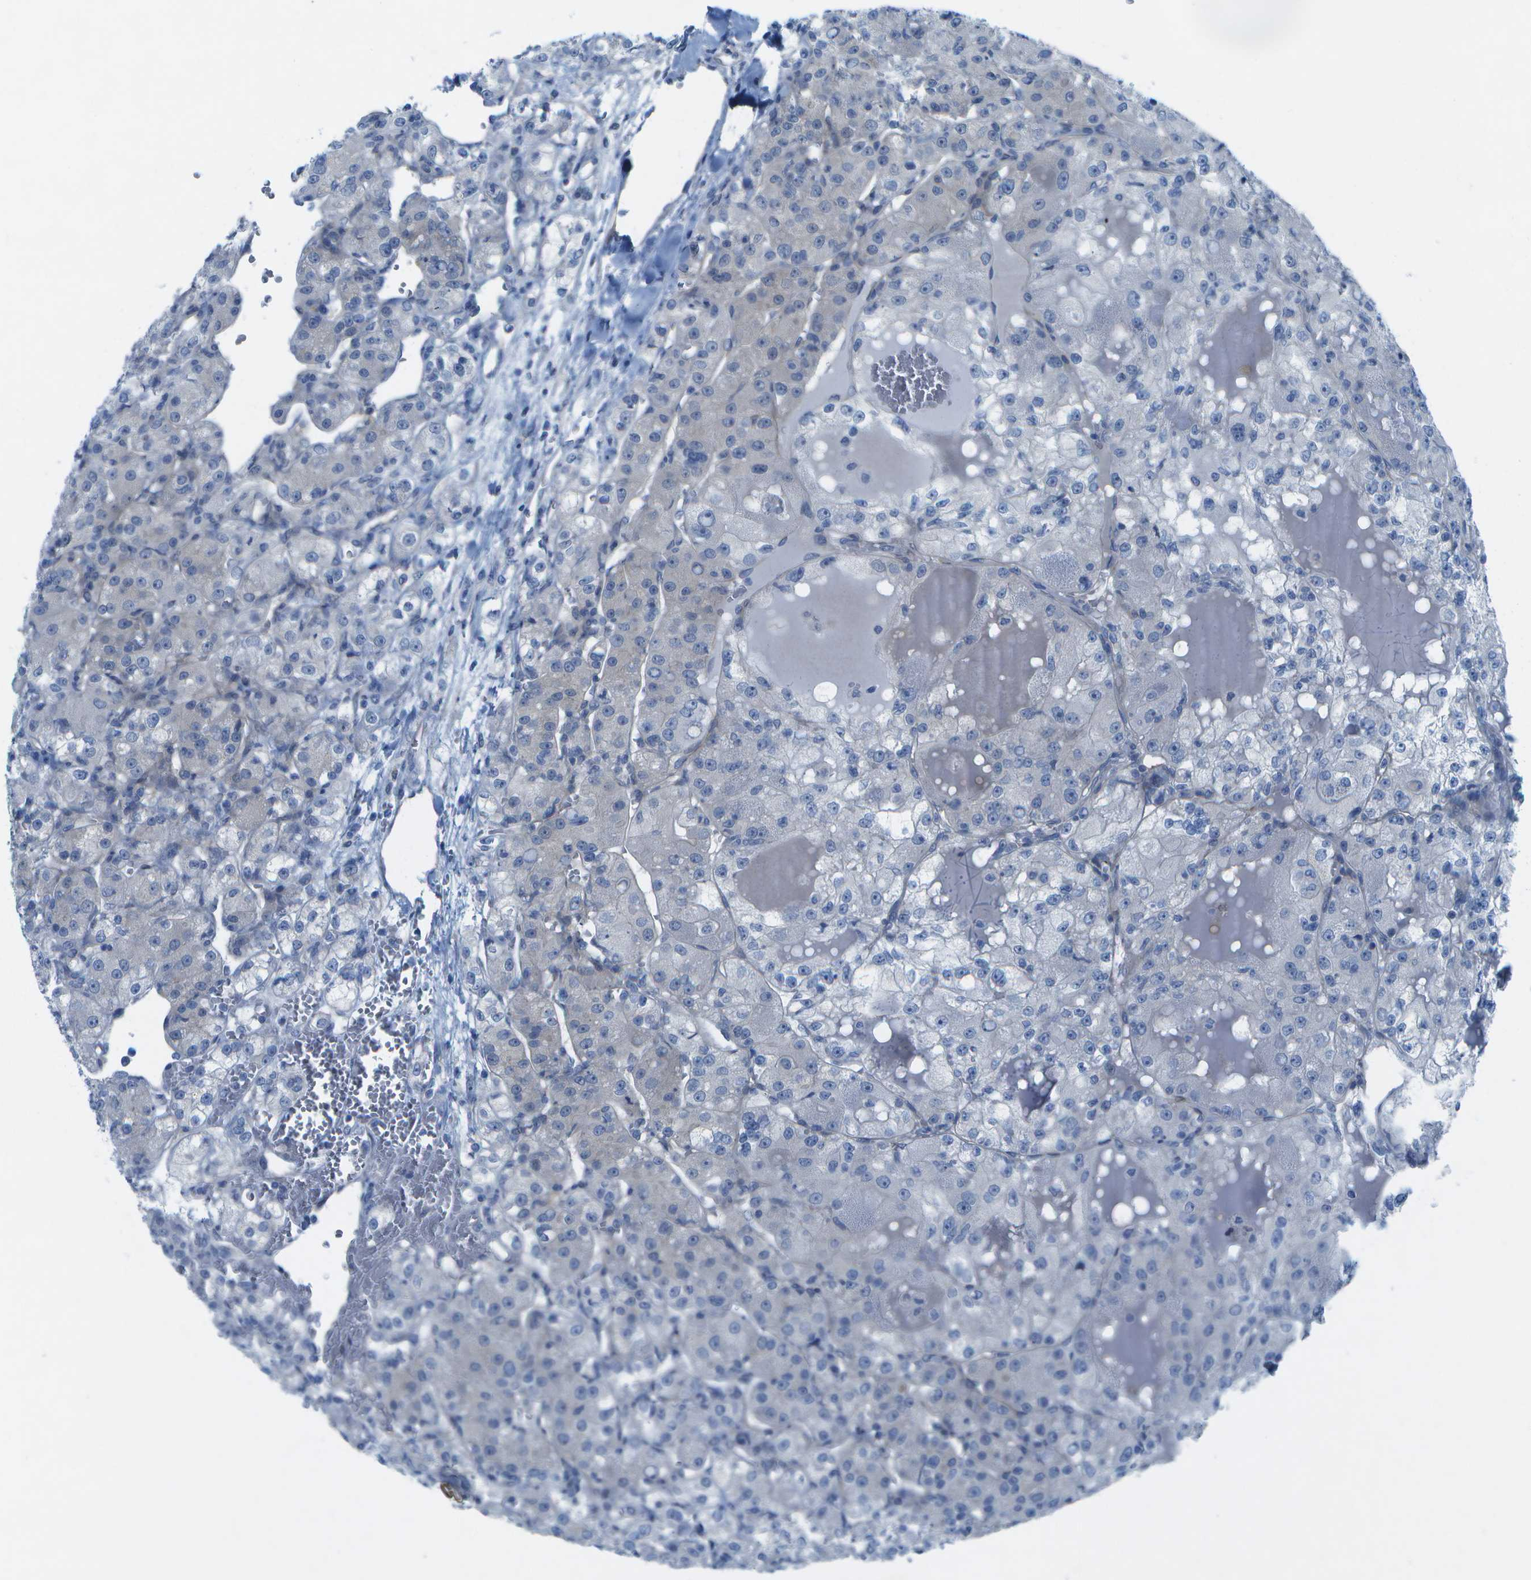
{"staining": {"intensity": "negative", "quantity": "none", "location": "none"}, "tissue": "renal cancer", "cell_type": "Tumor cells", "image_type": "cancer", "snomed": [{"axis": "morphology", "description": "Normal tissue, NOS"}, {"axis": "morphology", "description": "Adenocarcinoma, NOS"}, {"axis": "topography", "description": "Kidney"}], "caption": "Immunohistochemical staining of human renal cancer (adenocarcinoma) reveals no significant positivity in tumor cells. (DAB IHC, high magnification).", "gene": "SORBS3", "patient": {"sex": "male", "age": 61}}